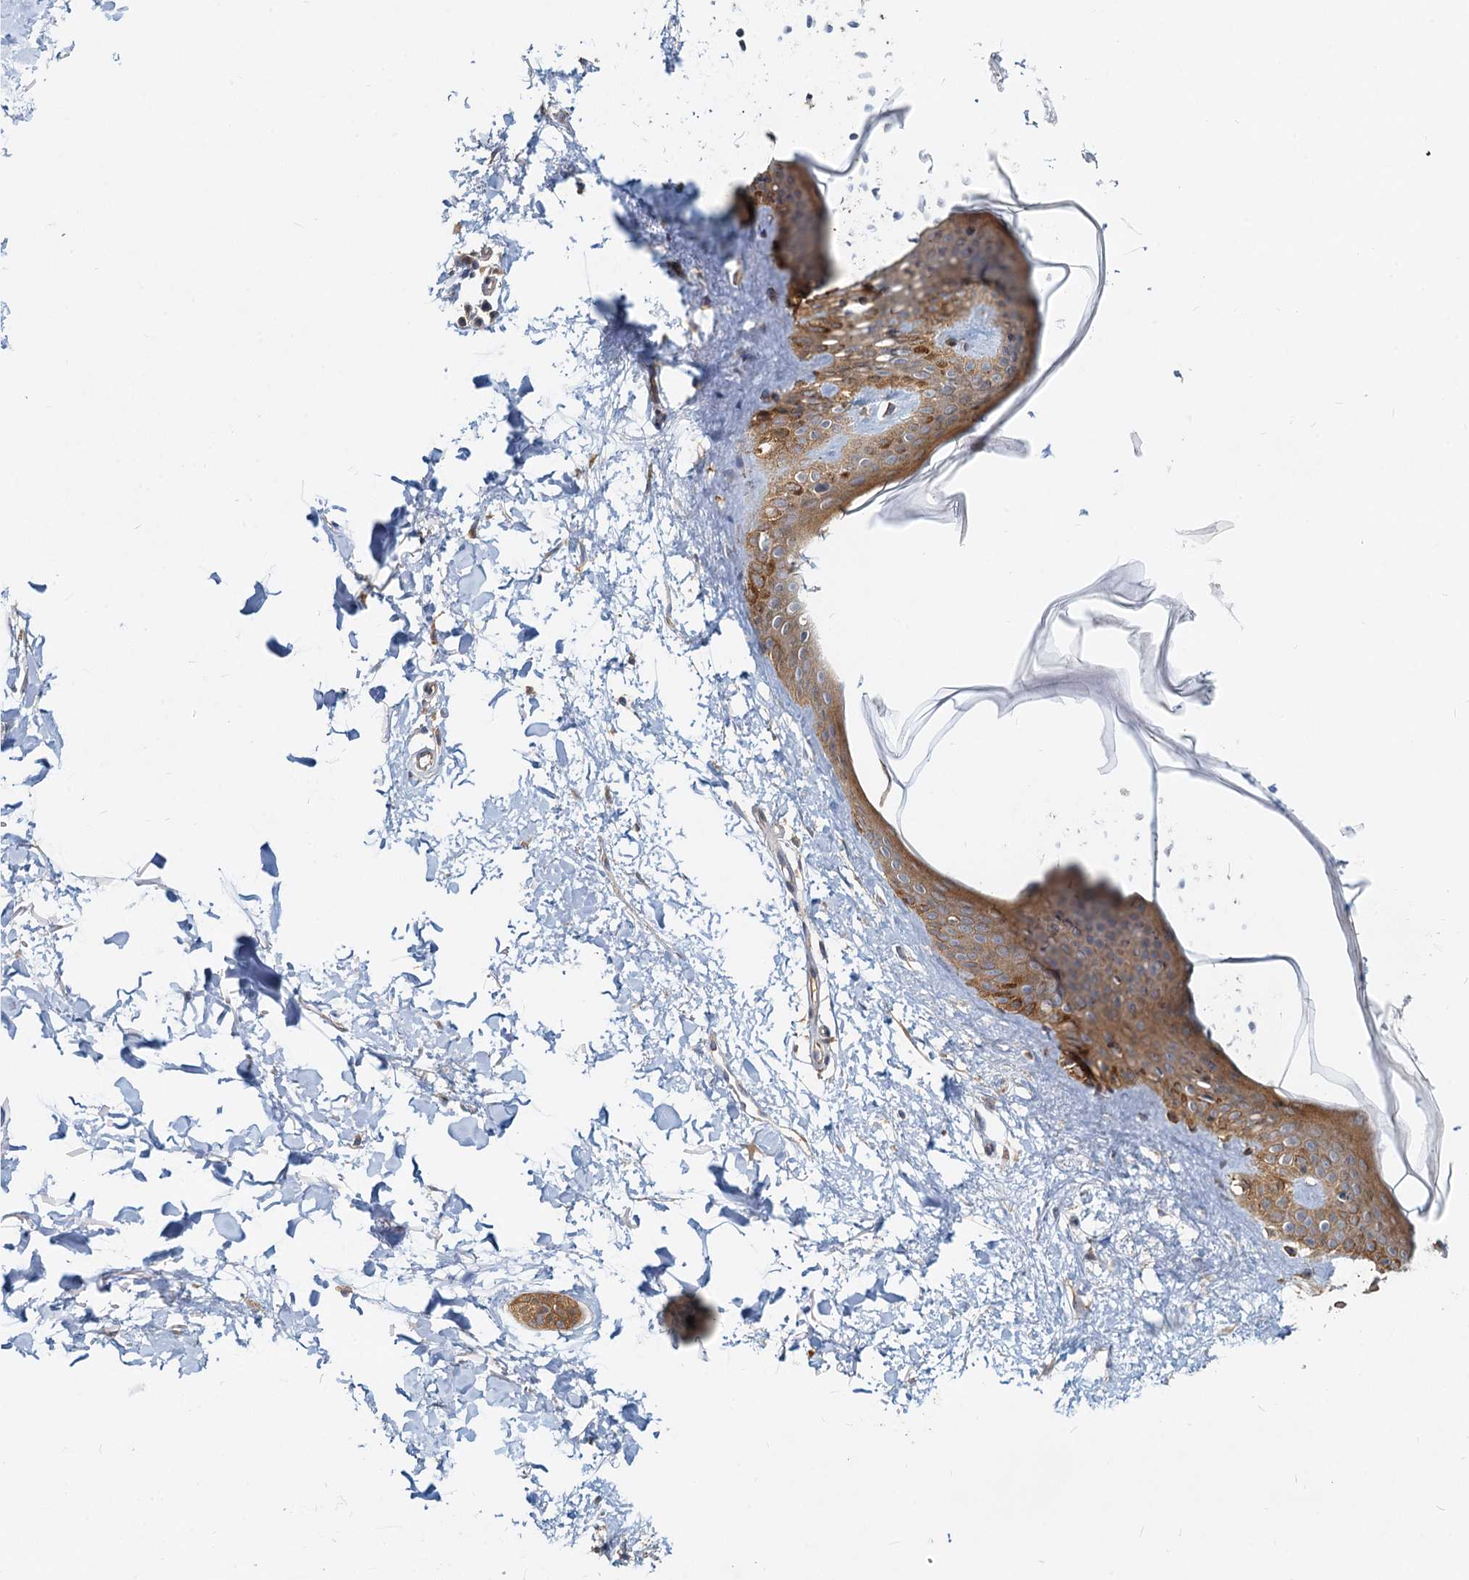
{"staining": {"intensity": "negative", "quantity": "none", "location": "none"}, "tissue": "skin", "cell_type": "Fibroblasts", "image_type": "normal", "snomed": [{"axis": "morphology", "description": "Normal tissue, NOS"}, {"axis": "topography", "description": "Skin"}], "caption": "A histopathology image of skin stained for a protein displays no brown staining in fibroblasts.", "gene": "TOLLIP", "patient": {"sex": "female", "age": 58}}